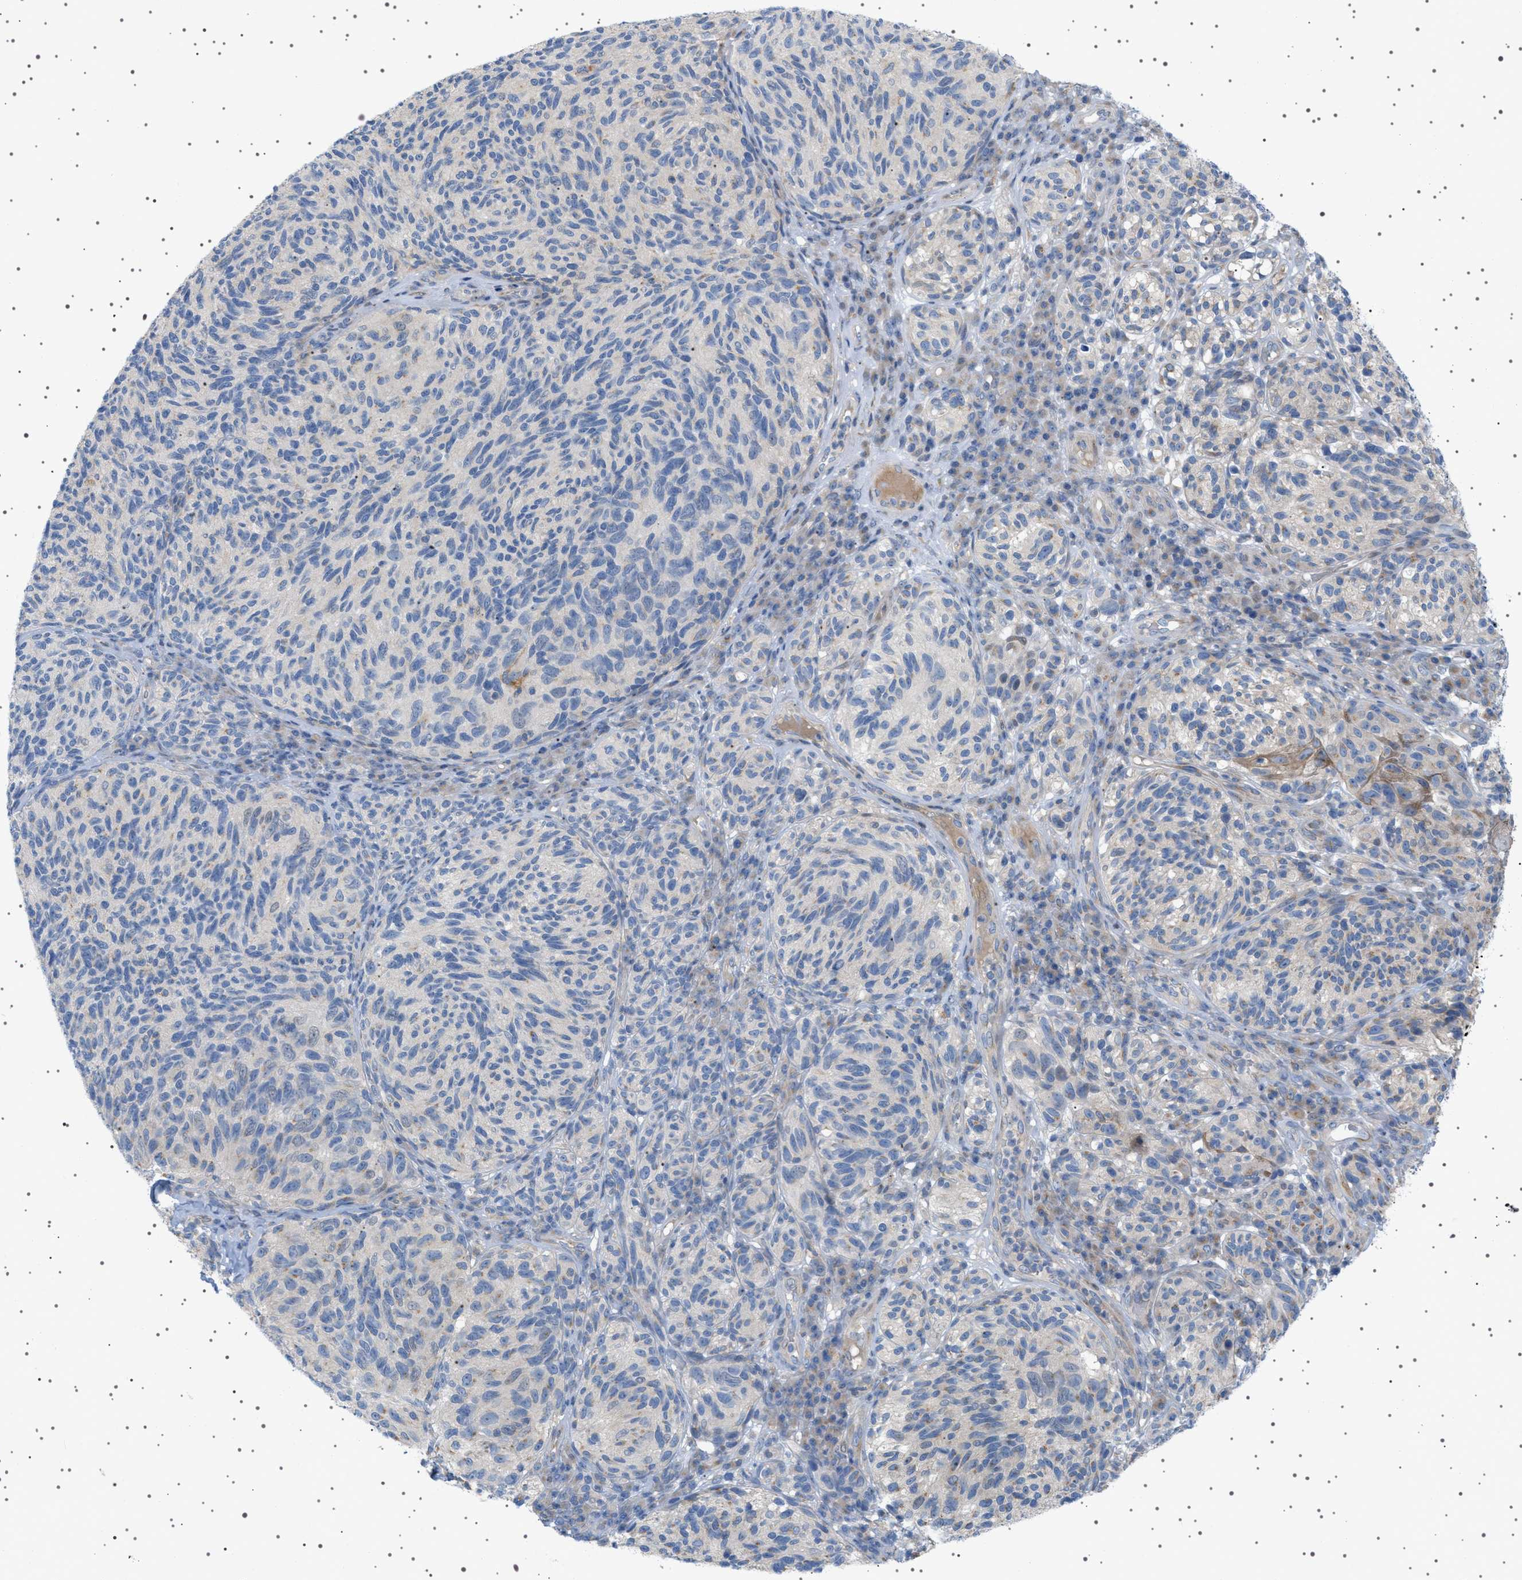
{"staining": {"intensity": "negative", "quantity": "none", "location": "none"}, "tissue": "melanoma", "cell_type": "Tumor cells", "image_type": "cancer", "snomed": [{"axis": "morphology", "description": "Malignant melanoma, NOS"}, {"axis": "topography", "description": "Skin"}], "caption": "A high-resolution micrograph shows immunohistochemistry staining of melanoma, which demonstrates no significant staining in tumor cells.", "gene": "ADCY10", "patient": {"sex": "female", "age": 73}}